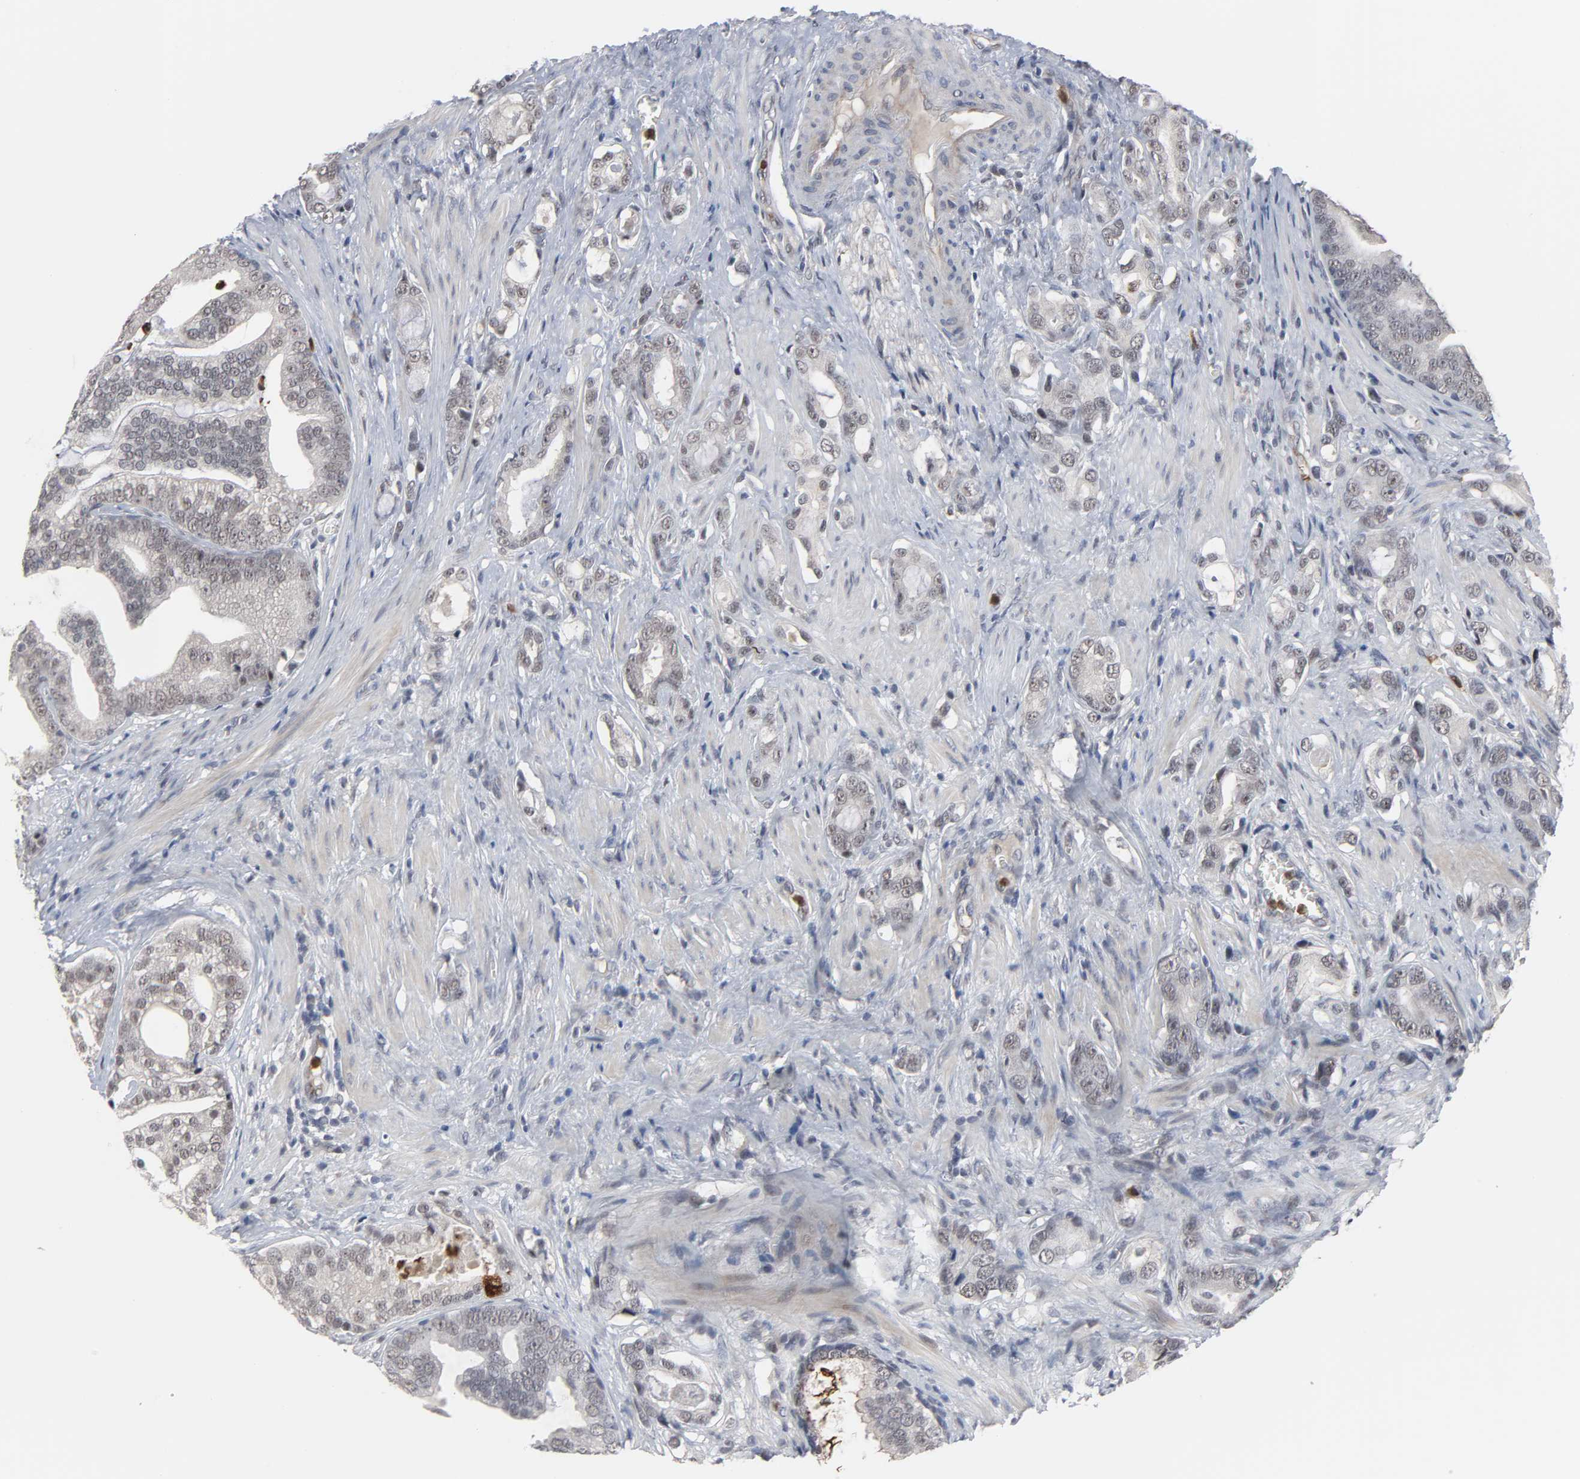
{"staining": {"intensity": "negative", "quantity": "none", "location": "none"}, "tissue": "prostate cancer", "cell_type": "Tumor cells", "image_type": "cancer", "snomed": [{"axis": "morphology", "description": "Adenocarcinoma, Low grade"}, {"axis": "topography", "description": "Prostate"}], "caption": "The IHC image has no significant expression in tumor cells of prostate adenocarcinoma (low-grade) tissue. (DAB (3,3'-diaminobenzidine) immunohistochemistry (IHC), high magnification).", "gene": "RTL5", "patient": {"sex": "male", "age": 58}}